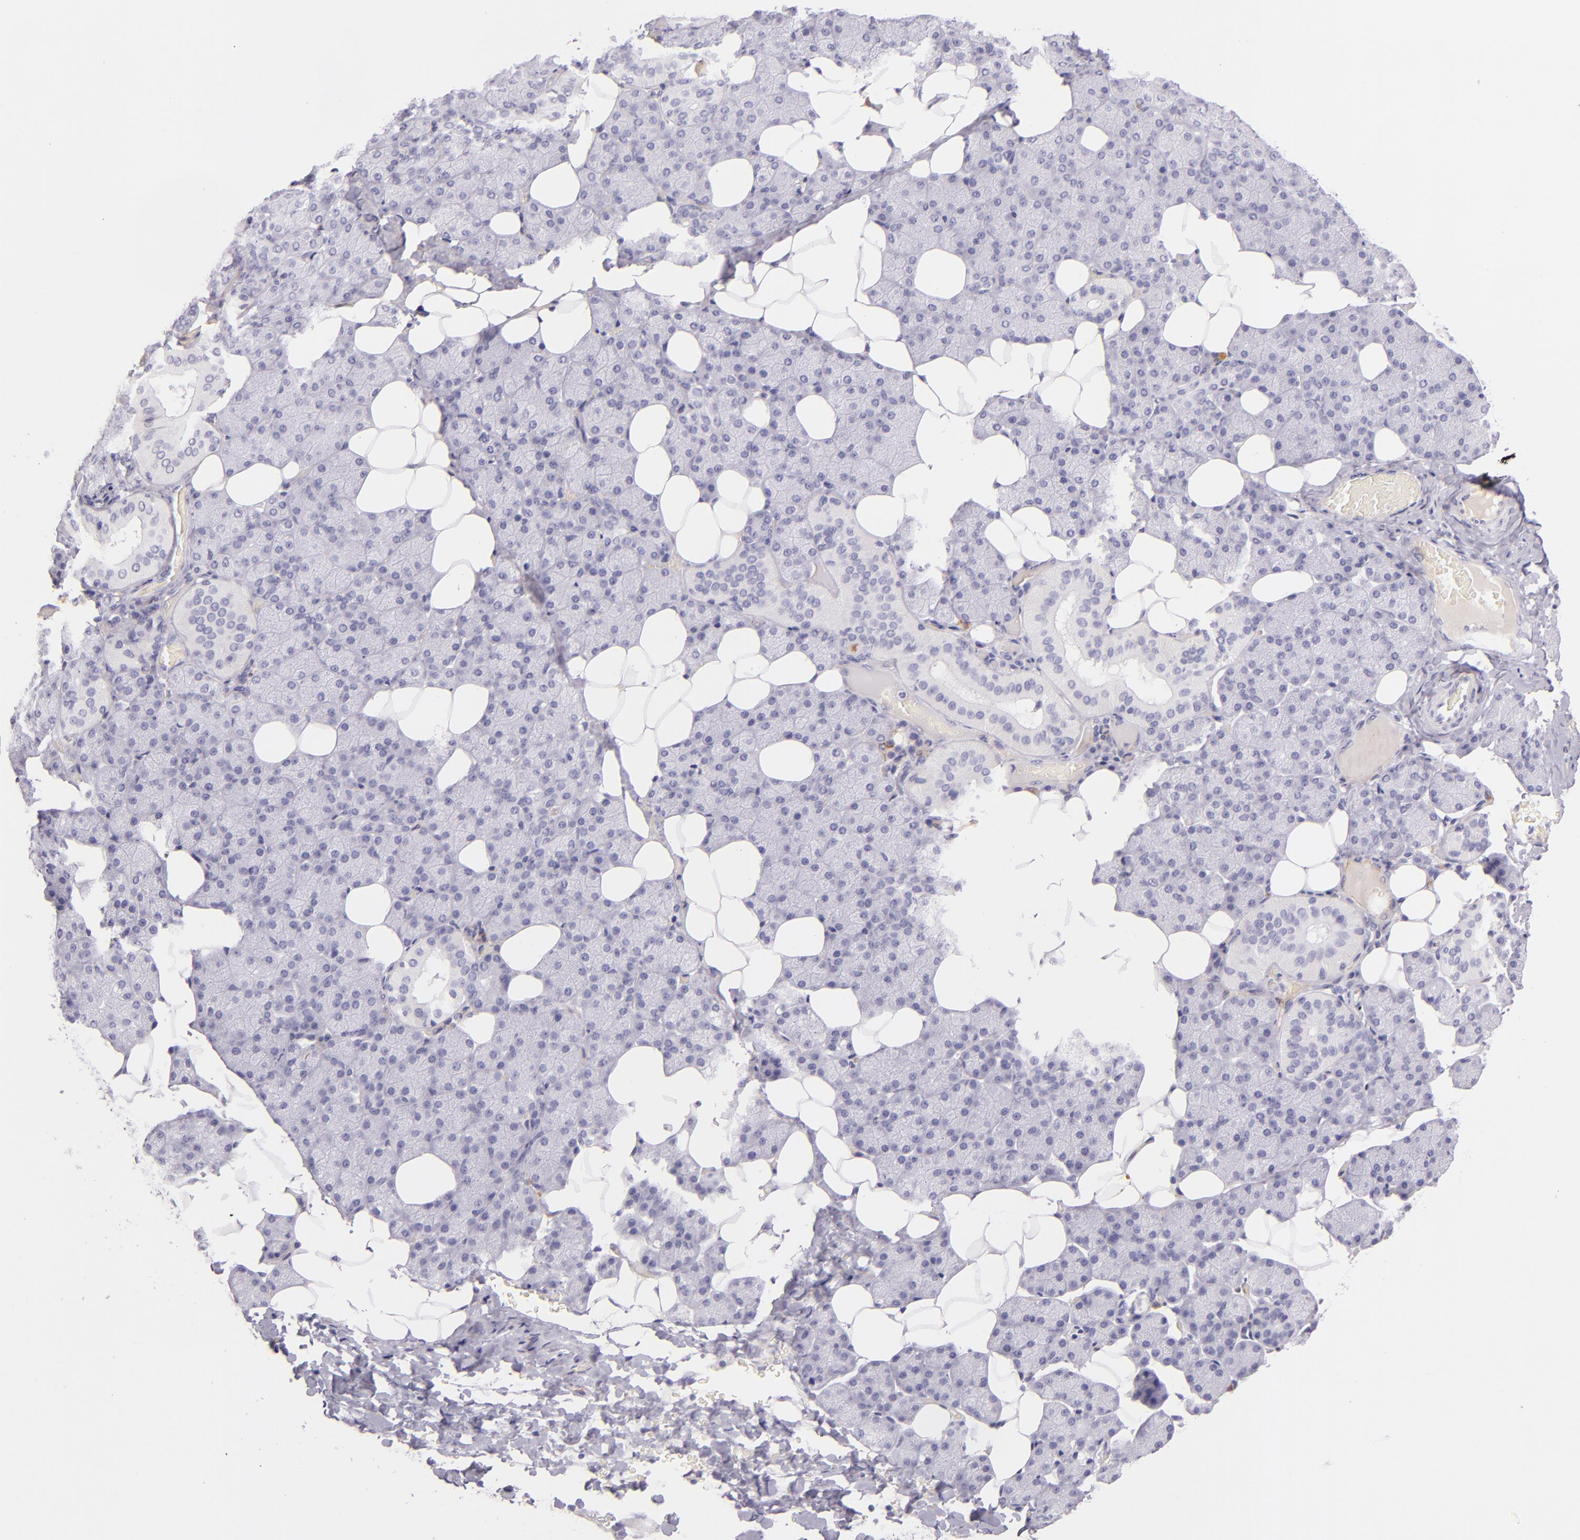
{"staining": {"intensity": "negative", "quantity": "none", "location": "none"}, "tissue": "salivary gland", "cell_type": "Glandular cells", "image_type": "normal", "snomed": [{"axis": "morphology", "description": "Normal tissue, NOS"}, {"axis": "topography", "description": "Lymph node"}, {"axis": "topography", "description": "Salivary gland"}], "caption": "An immunohistochemistry (IHC) histopathology image of benign salivary gland is shown. There is no staining in glandular cells of salivary gland.", "gene": "ICAM1", "patient": {"sex": "male", "age": 8}}